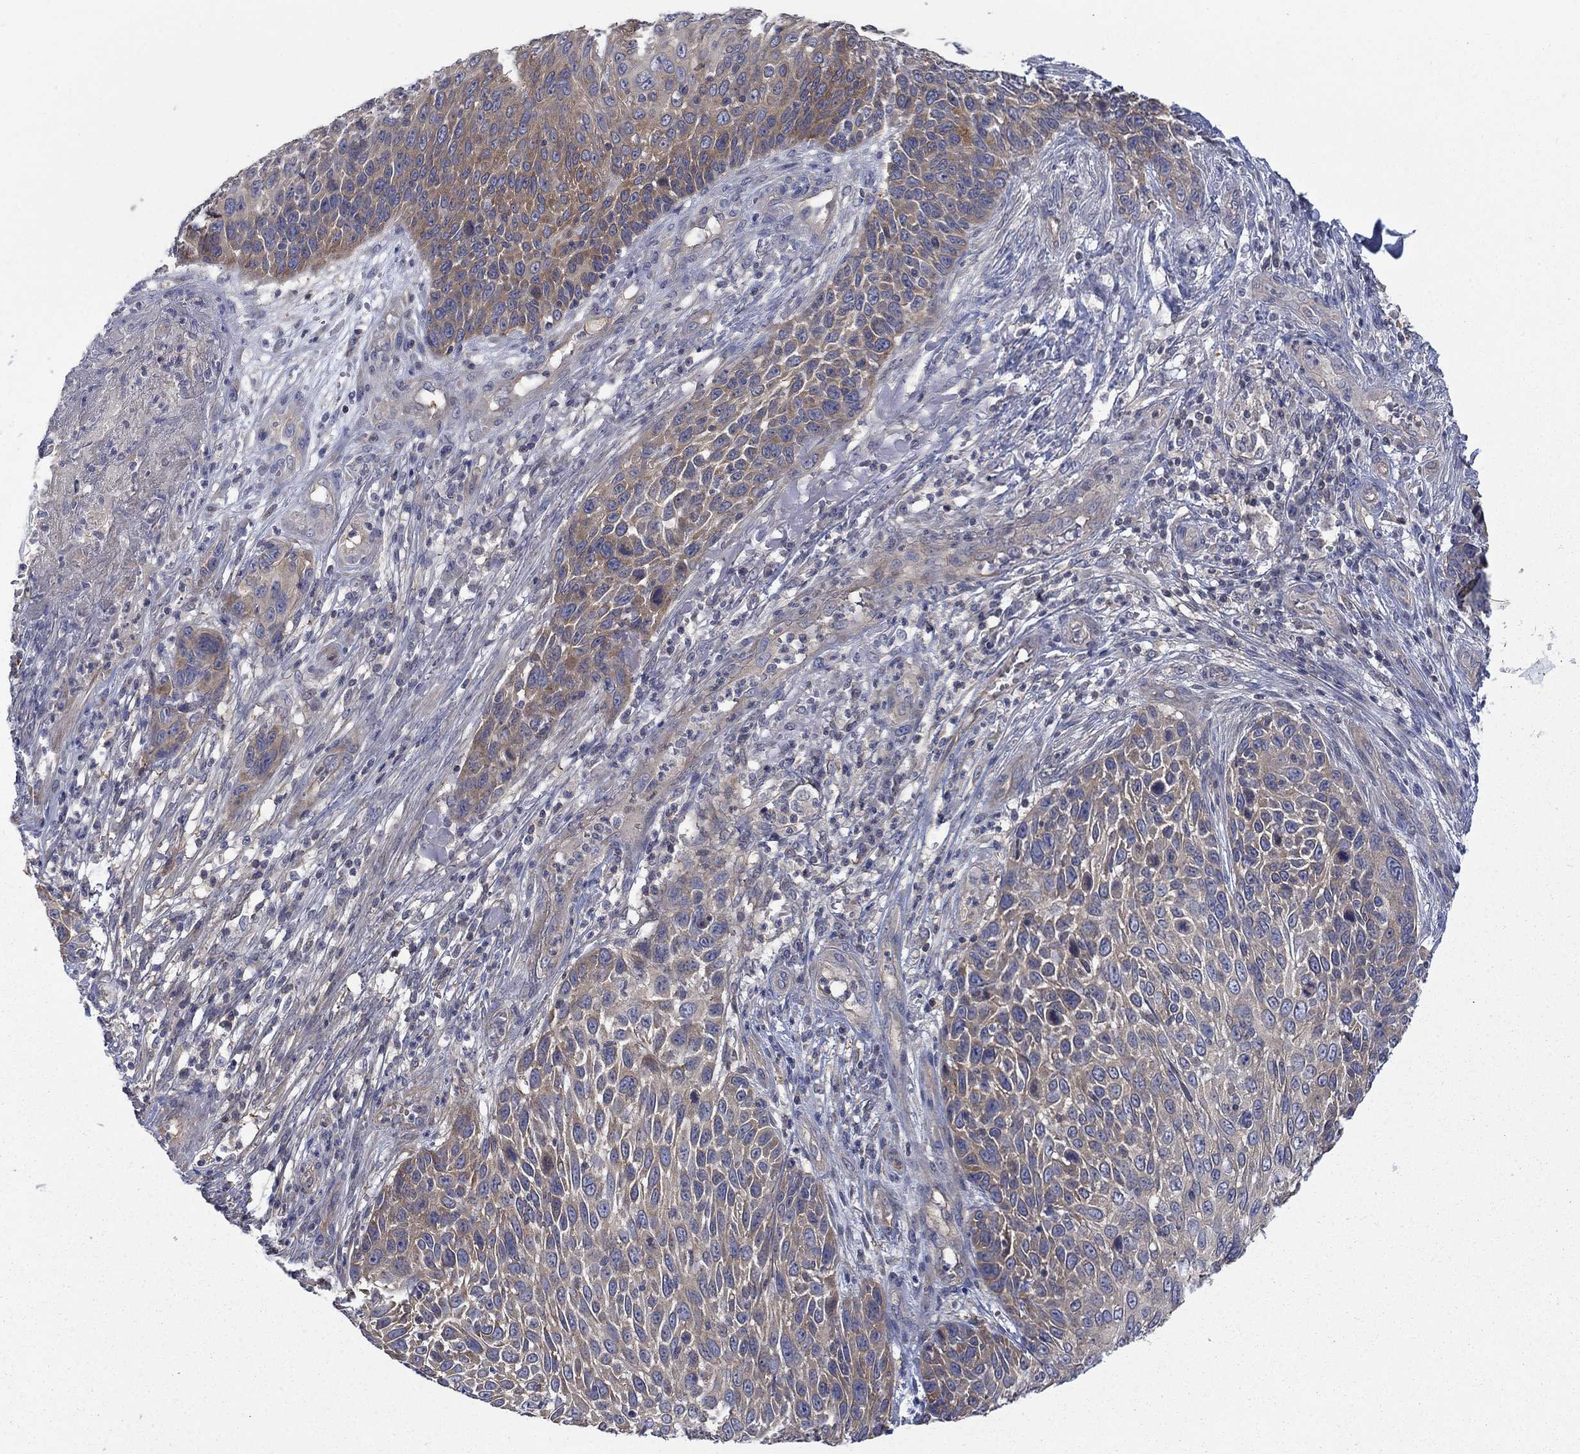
{"staining": {"intensity": "moderate", "quantity": "<25%", "location": "cytoplasmic/membranous"}, "tissue": "skin cancer", "cell_type": "Tumor cells", "image_type": "cancer", "snomed": [{"axis": "morphology", "description": "Squamous cell carcinoma, NOS"}, {"axis": "topography", "description": "Skin"}], "caption": "Protein analysis of squamous cell carcinoma (skin) tissue shows moderate cytoplasmic/membranous positivity in approximately <25% of tumor cells.", "gene": "PDZD2", "patient": {"sex": "male", "age": 92}}